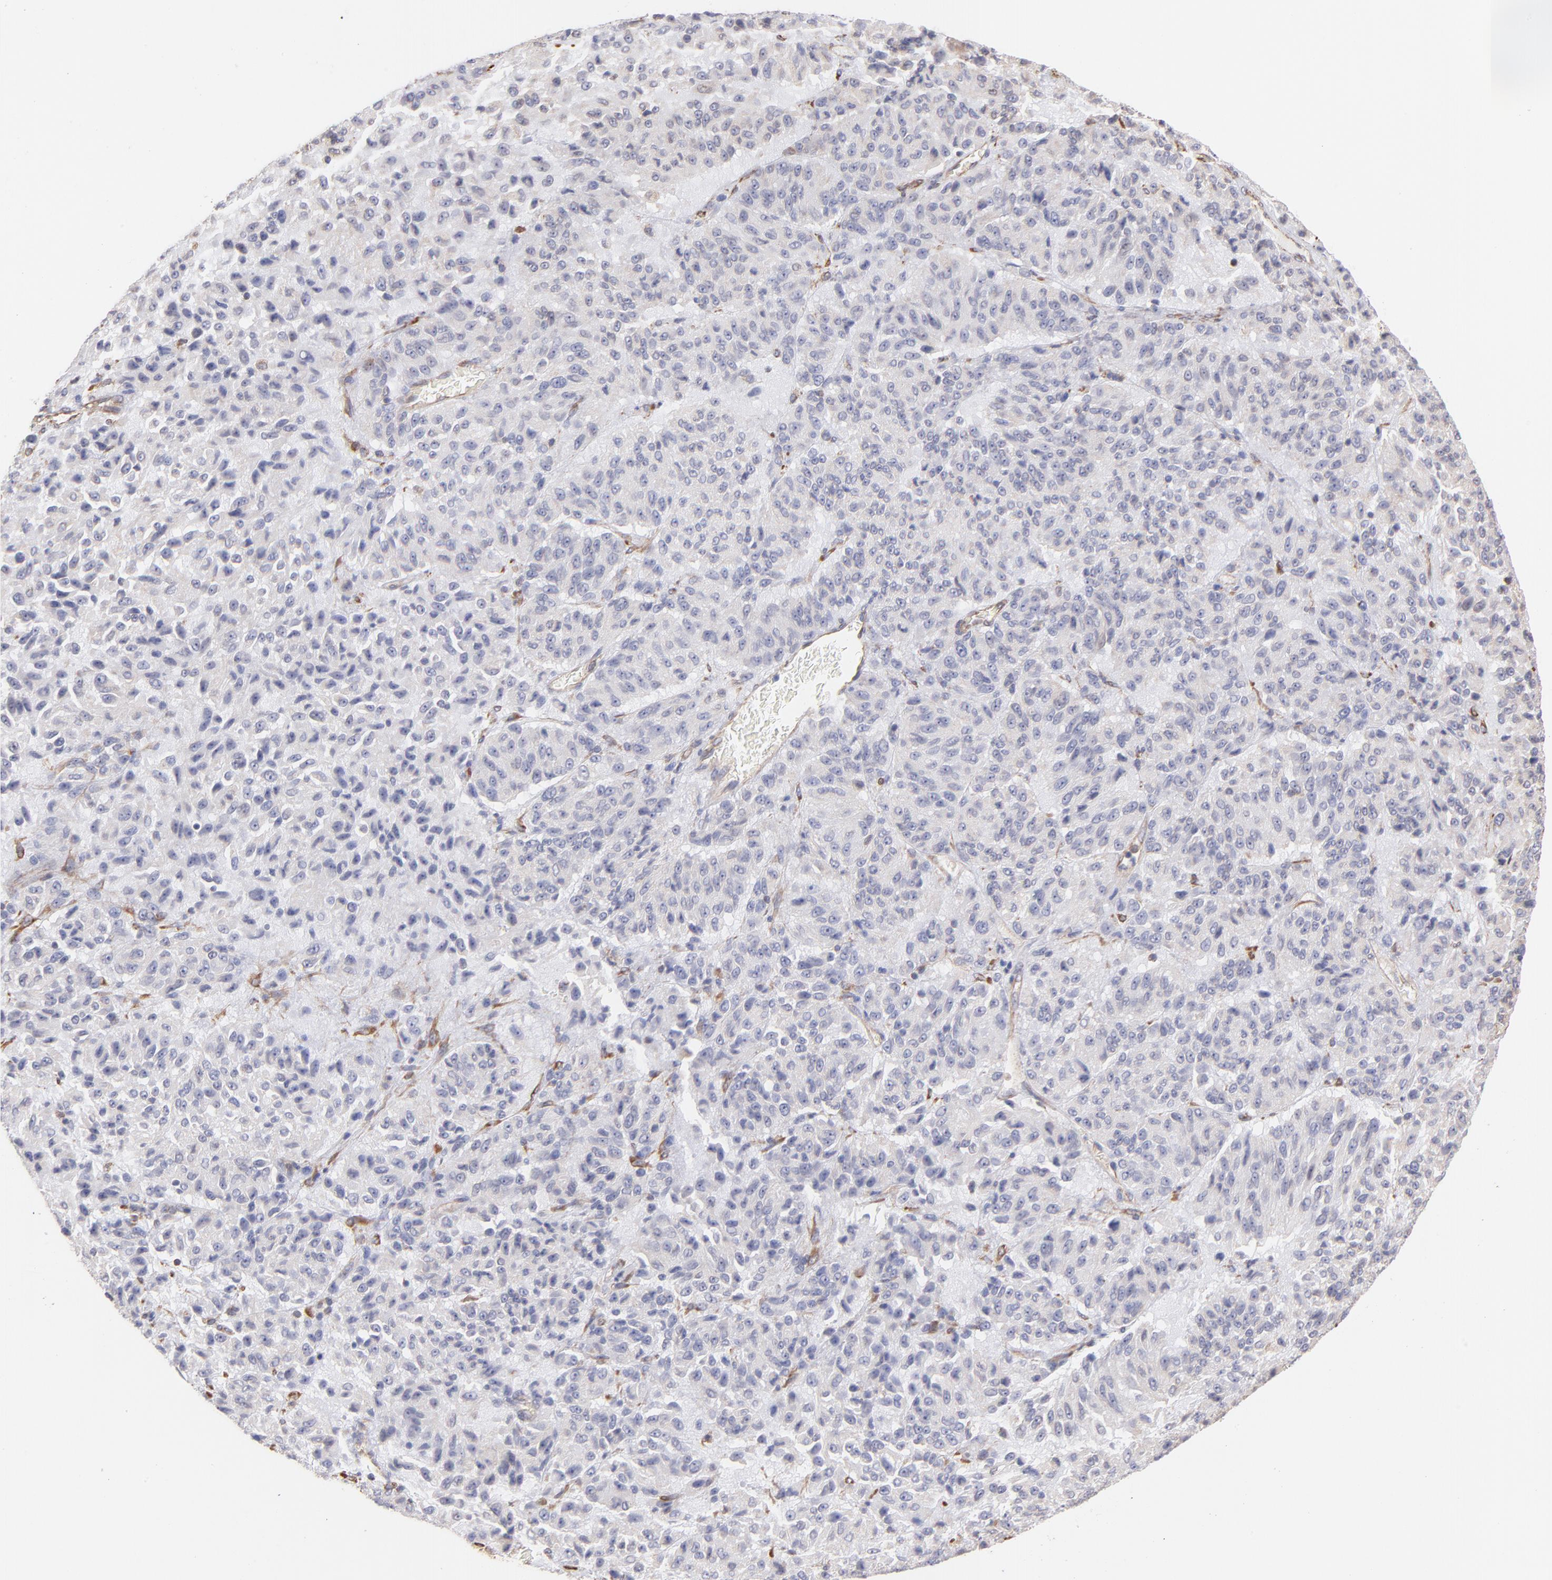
{"staining": {"intensity": "negative", "quantity": "none", "location": "none"}, "tissue": "melanoma", "cell_type": "Tumor cells", "image_type": "cancer", "snomed": [{"axis": "morphology", "description": "Malignant melanoma, Metastatic site"}, {"axis": "topography", "description": "Lung"}], "caption": "Immunohistochemistry image of human melanoma stained for a protein (brown), which shows no expression in tumor cells.", "gene": "PLEC", "patient": {"sex": "male", "age": 64}}